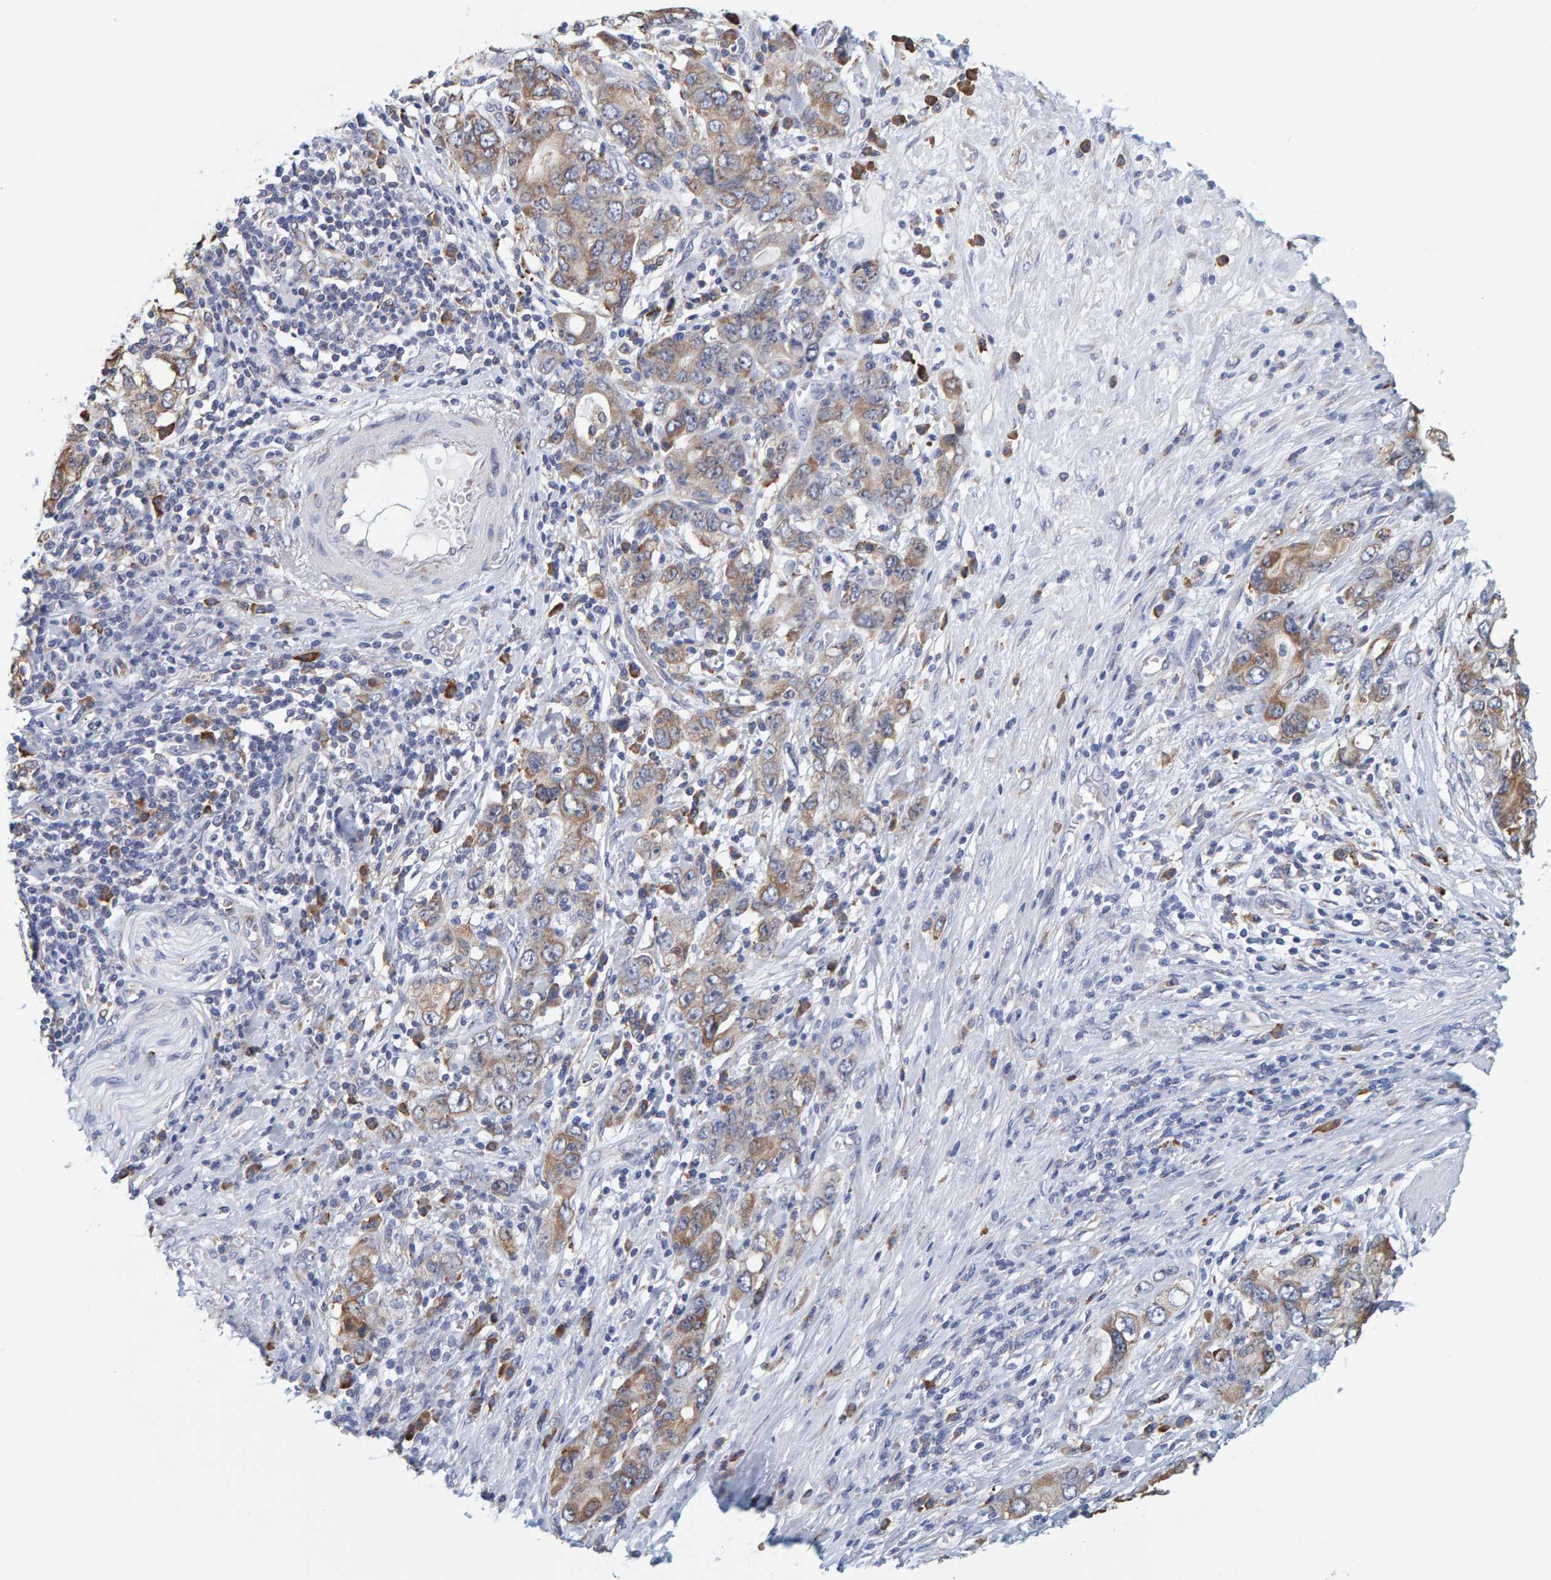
{"staining": {"intensity": "moderate", "quantity": ">75%", "location": "cytoplasmic/membranous"}, "tissue": "stomach cancer", "cell_type": "Tumor cells", "image_type": "cancer", "snomed": [{"axis": "morphology", "description": "Adenocarcinoma, NOS"}, {"axis": "topography", "description": "Stomach, lower"}], "caption": "IHC staining of stomach cancer (adenocarcinoma), which demonstrates medium levels of moderate cytoplasmic/membranous staining in about >75% of tumor cells indicating moderate cytoplasmic/membranous protein positivity. The staining was performed using DAB (3,3'-diaminobenzidine) (brown) for protein detection and nuclei were counterstained in hematoxylin (blue).", "gene": "SGPL1", "patient": {"sex": "female", "age": 93}}